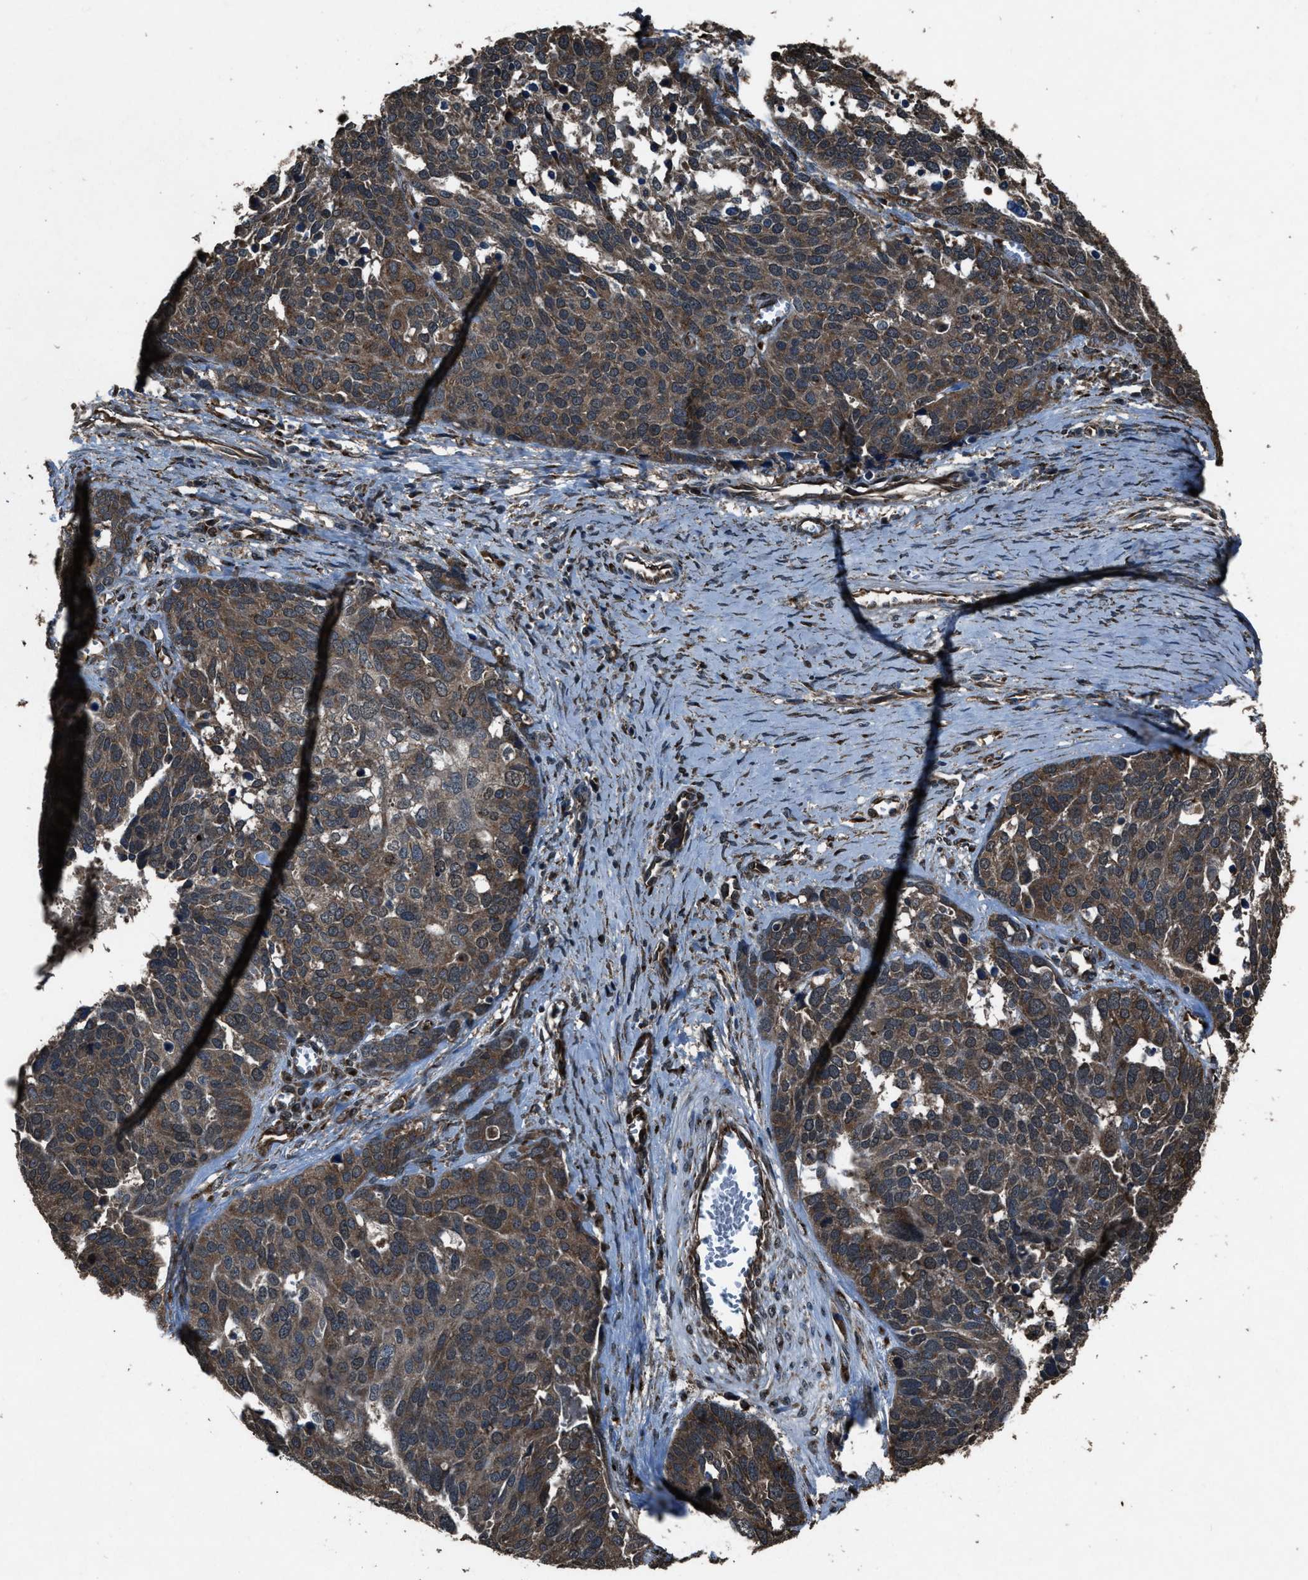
{"staining": {"intensity": "moderate", "quantity": "25%-75%", "location": "cytoplasmic/membranous"}, "tissue": "ovarian cancer", "cell_type": "Tumor cells", "image_type": "cancer", "snomed": [{"axis": "morphology", "description": "Cystadenocarcinoma, serous, NOS"}, {"axis": "topography", "description": "Ovary"}], "caption": "This is an image of immunohistochemistry staining of ovarian cancer (serous cystadenocarcinoma), which shows moderate expression in the cytoplasmic/membranous of tumor cells.", "gene": "SLC38A10", "patient": {"sex": "female", "age": 44}}